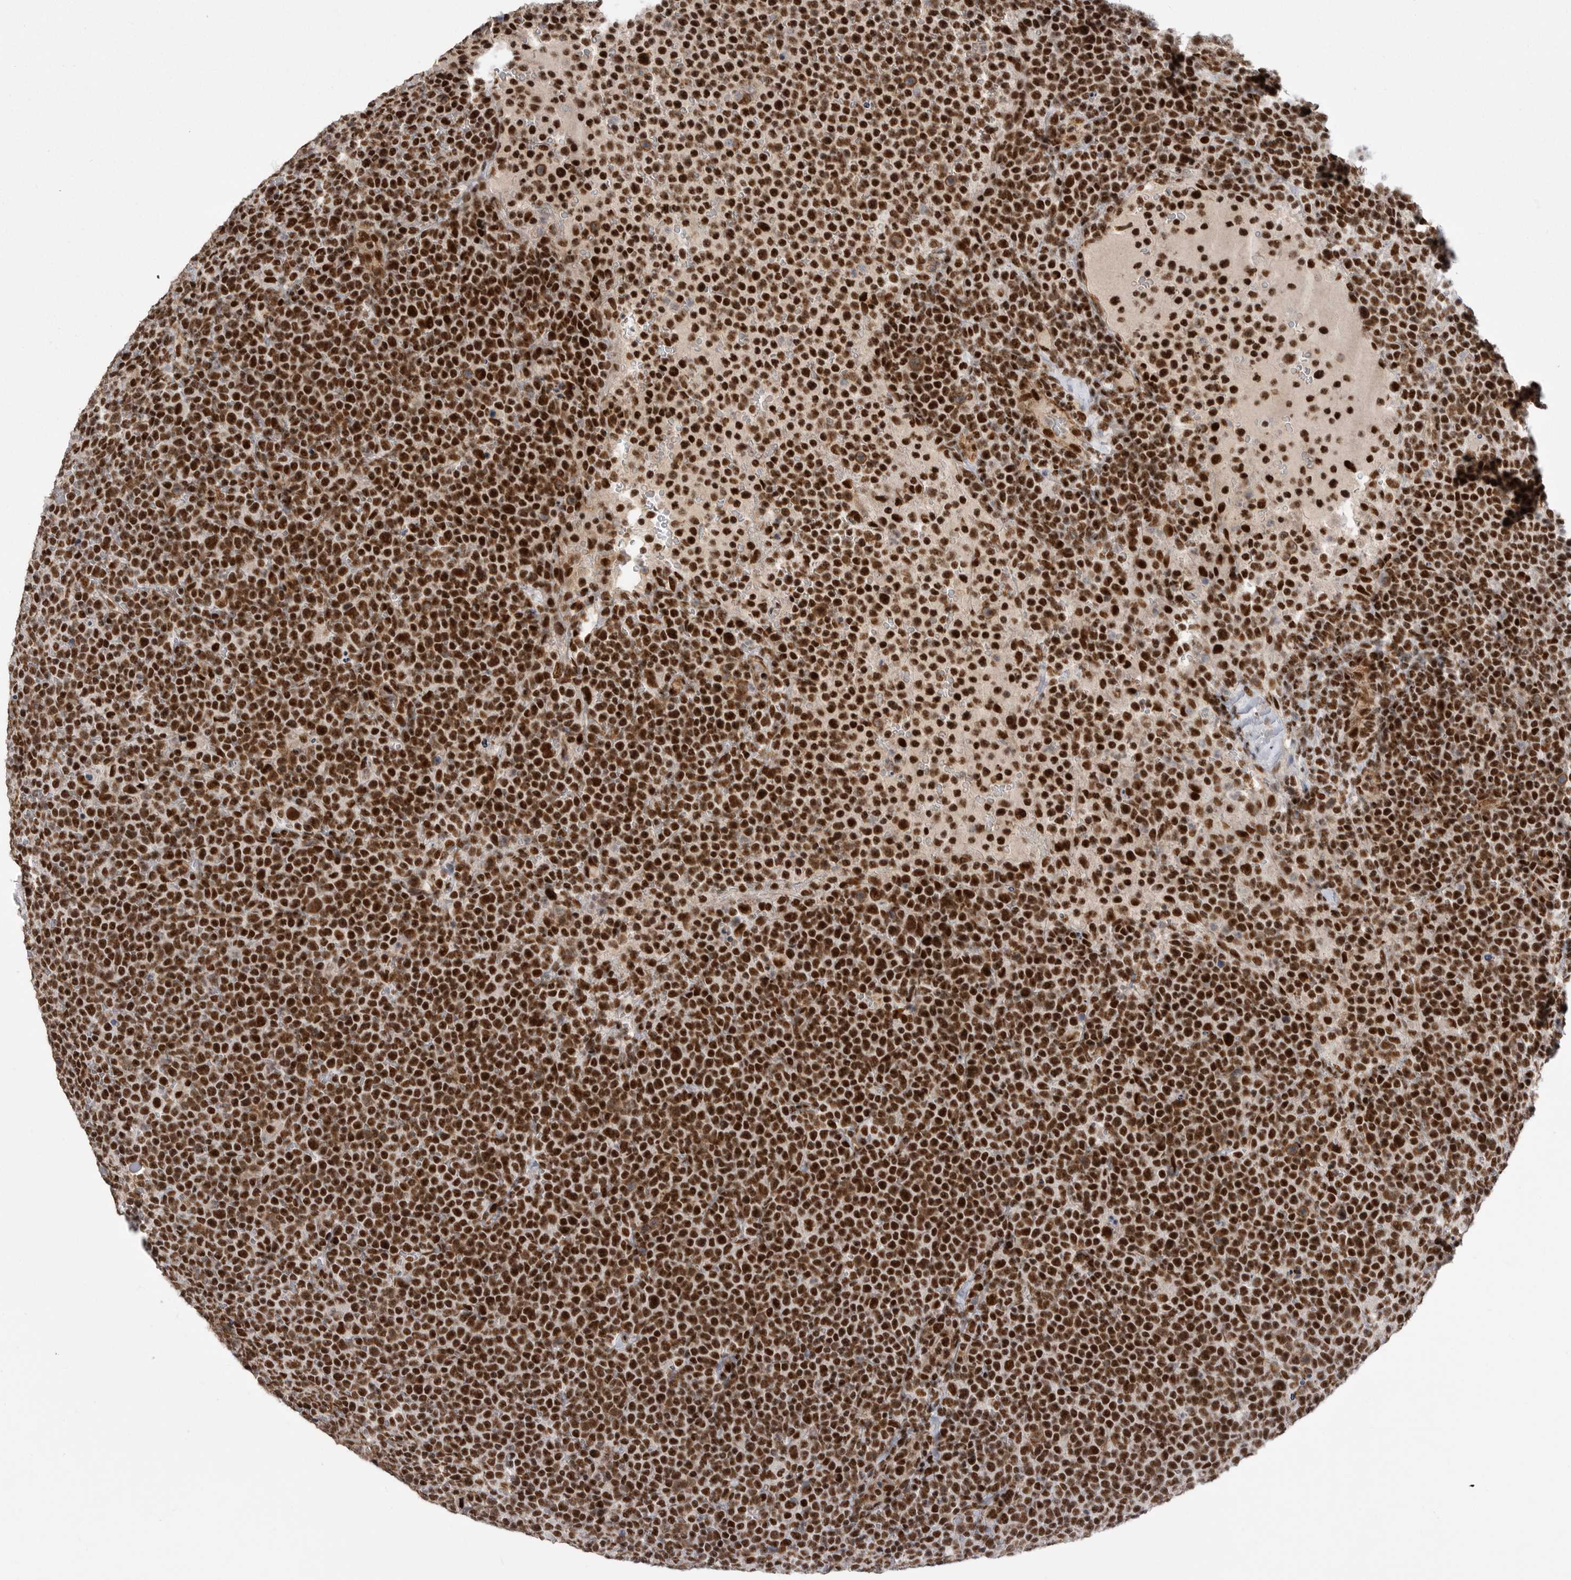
{"staining": {"intensity": "strong", "quantity": ">75%", "location": "cytoplasmic/membranous,nuclear"}, "tissue": "lymphoma", "cell_type": "Tumor cells", "image_type": "cancer", "snomed": [{"axis": "morphology", "description": "Malignant lymphoma, non-Hodgkin's type, High grade"}, {"axis": "topography", "description": "Lymph node"}], "caption": "Lymphoma was stained to show a protein in brown. There is high levels of strong cytoplasmic/membranous and nuclear staining in about >75% of tumor cells.", "gene": "PPP1R8", "patient": {"sex": "male", "age": 61}}